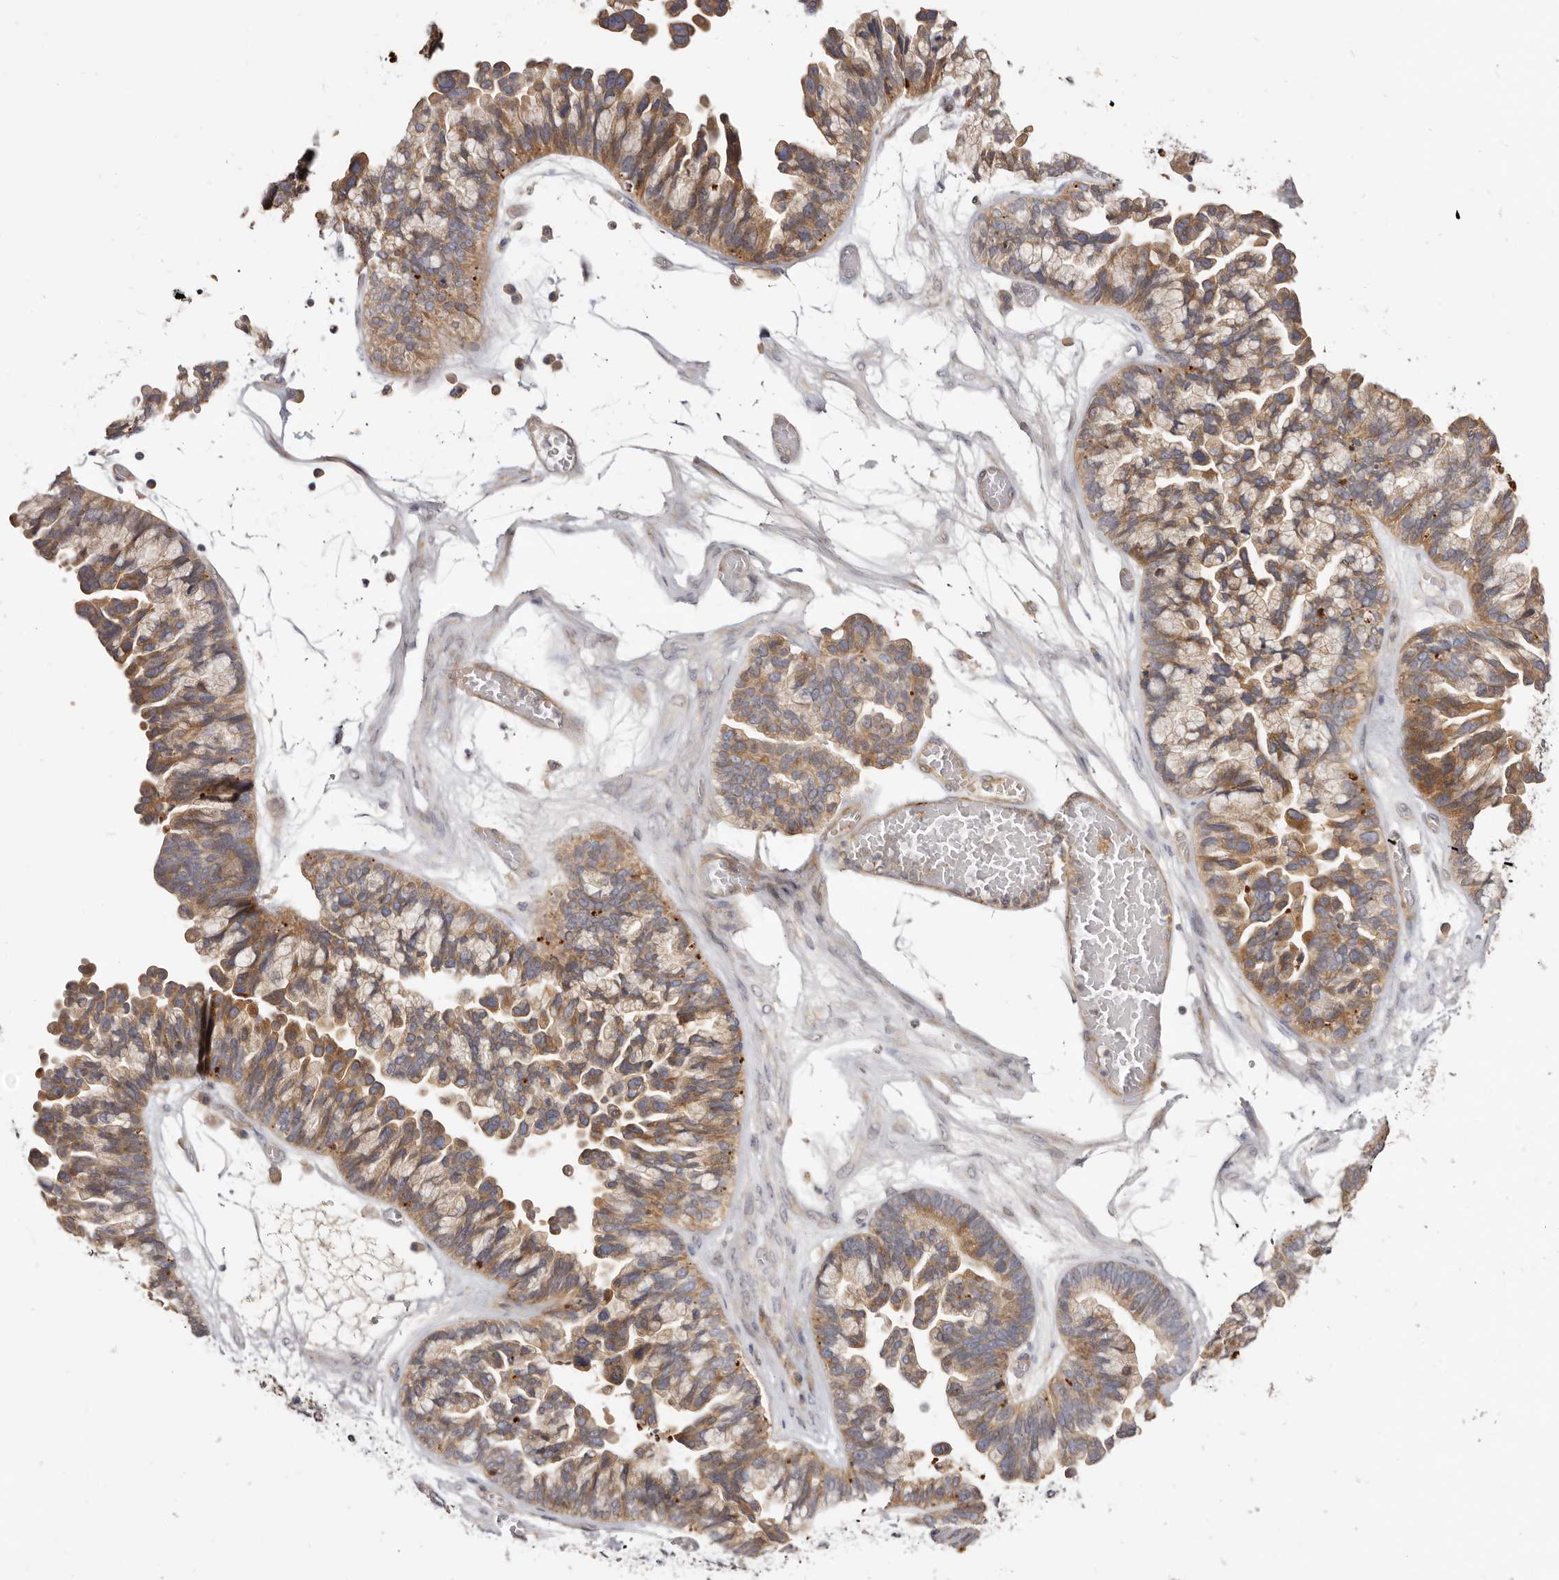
{"staining": {"intensity": "moderate", "quantity": ">75%", "location": "cytoplasmic/membranous"}, "tissue": "ovarian cancer", "cell_type": "Tumor cells", "image_type": "cancer", "snomed": [{"axis": "morphology", "description": "Cystadenocarcinoma, serous, NOS"}, {"axis": "topography", "description": "Ovary"}], "caption": "A histopathology image of ovarian serous cystadenocarcinoma stained for a protein demonstrates moderate cytoplasmic/membranous brown staining in tumor cells.", "gene": "ADAMTS9", "patient": {"sex": "female", "age": 56}}